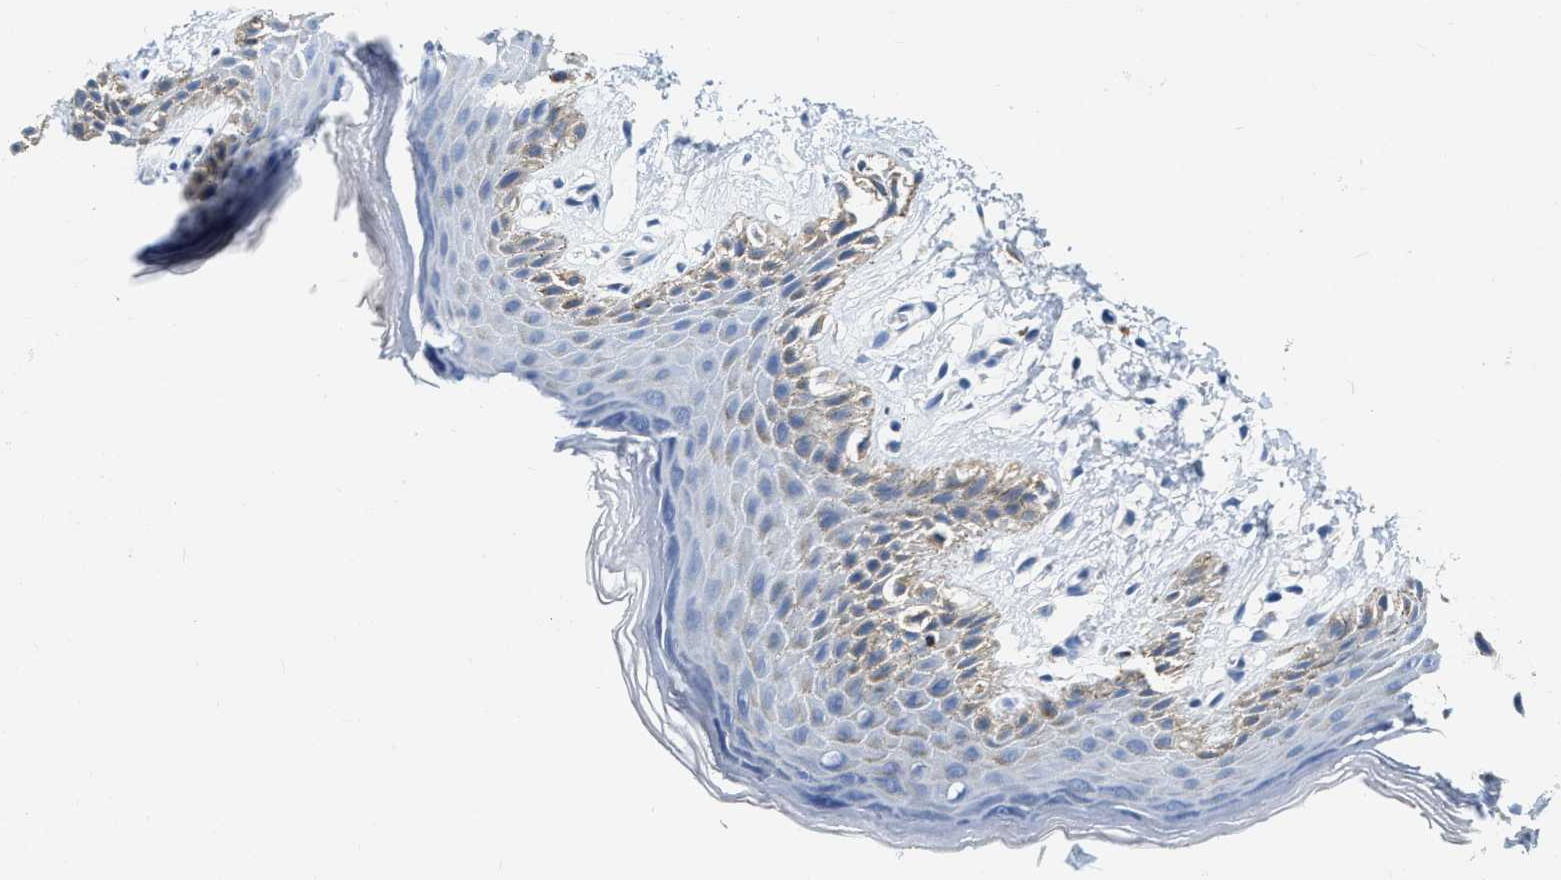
{"staining": {"intensity": "moderate", "quantity": "<25%", "location": "cytoplasmic/membranous"}, "tissue": "skin", "cell_type": "Epidermal cells", "image_type": "normal", "snomed": [{"axis": "morphology", "description": "Normal tissue, NOS"}, {"axis": "topography", "description": "Anal"}], "caption": "Epidermal cells demonstrate moderate cytoplasmic/membranous positivity in about <25% of cells in benign skin. (IHC, brightfield microscopy, high magnification).", "gene": "EIF2AK2", "patient": {"sex": "male", "age": 44}}